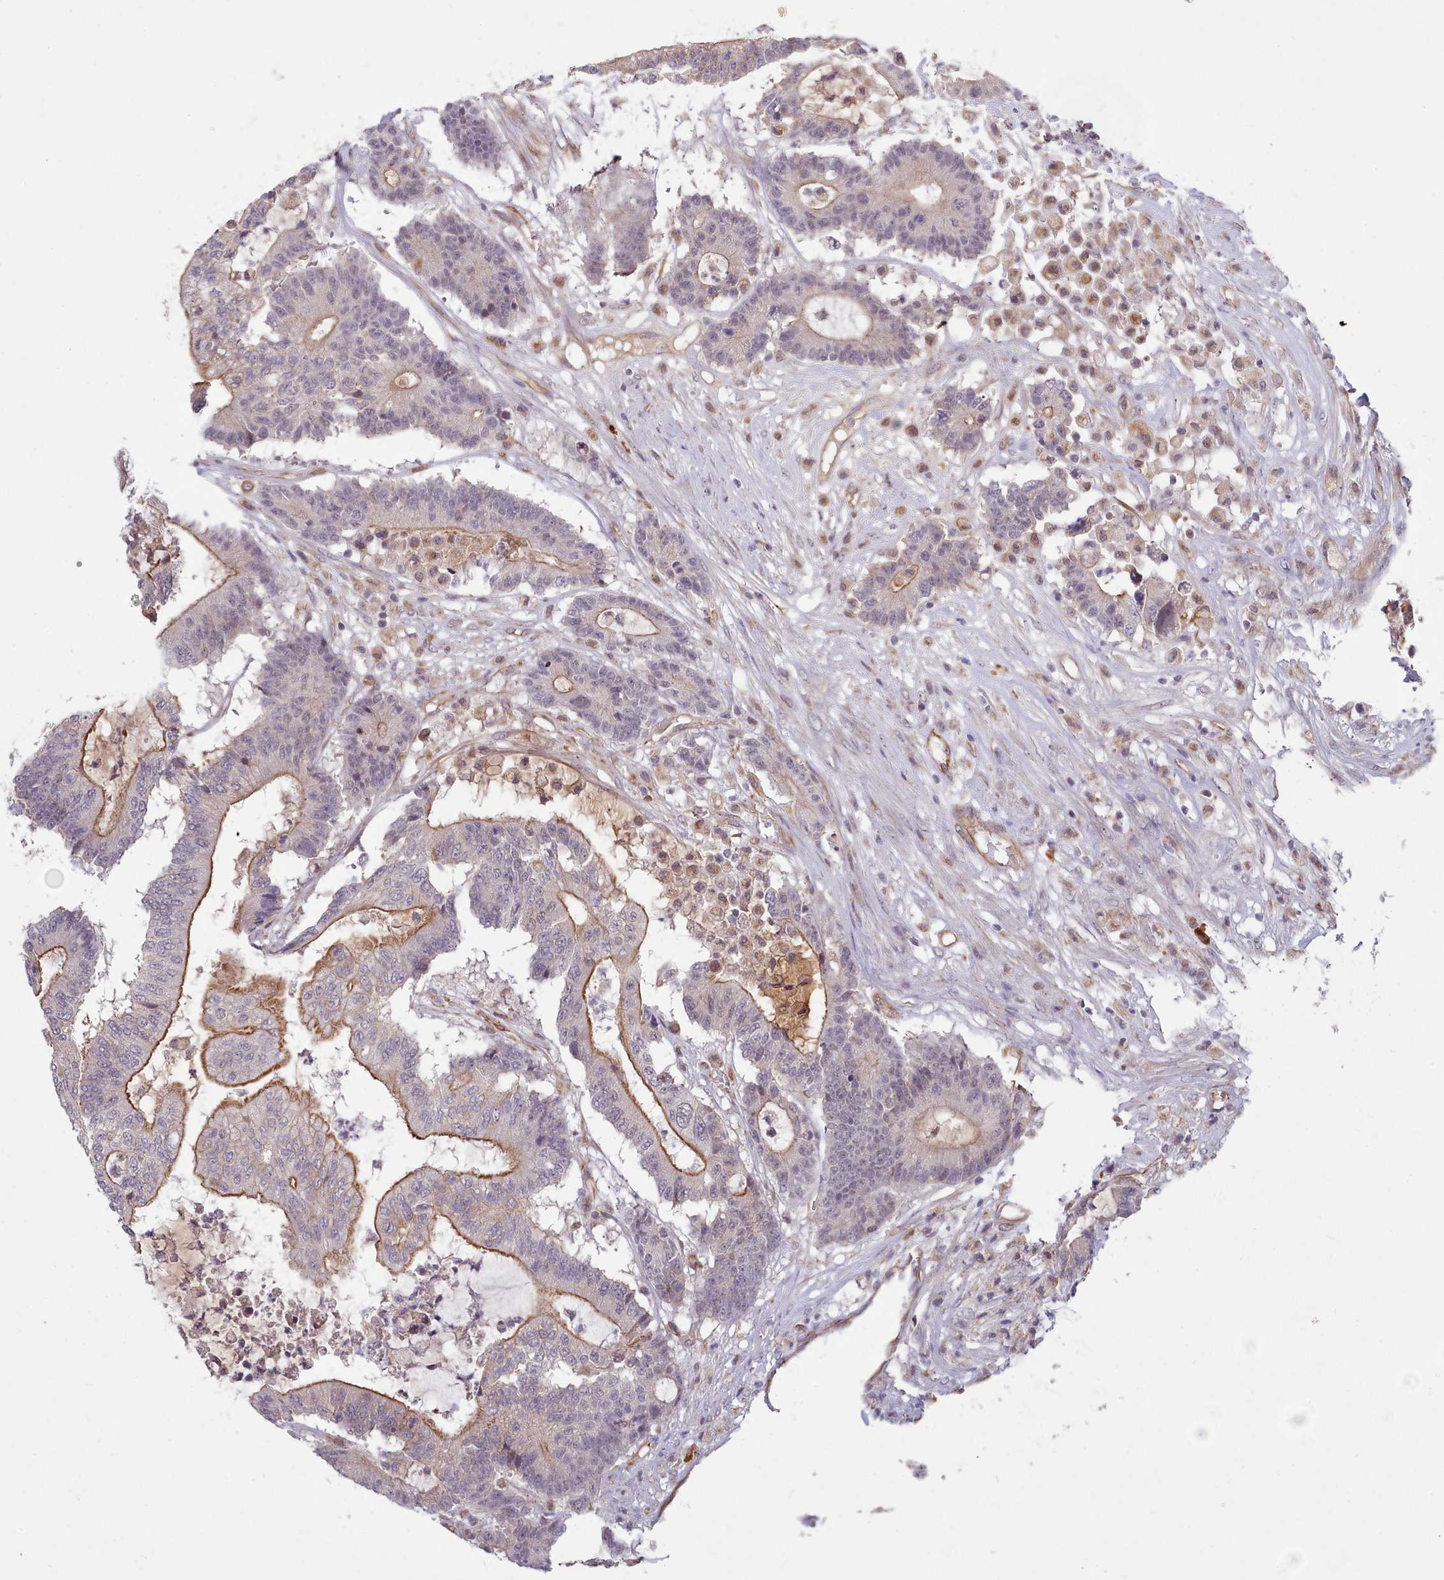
{"staining": {"intensity": "moderate", "quantity": "25%-75%", "location": "cytoplasmic/membranous"}, "tissue": "colorectal cancer", "cell_type": "Tumor cells", "image_type": "cancer", "snomed": [{"axis": "morphology", "description": "Adenocarcinoma, NOS"}, {"axis": "topography", "description": "Colon"}], "caption": "Tumor cells reveal moderate cytoplasmic/membranous expression in approximately 25%-75% of cells in colorectal cancer (adenocarcinoma).", "gene": "ZC3H13", "patient": {"sex": "female", "age": 84}}